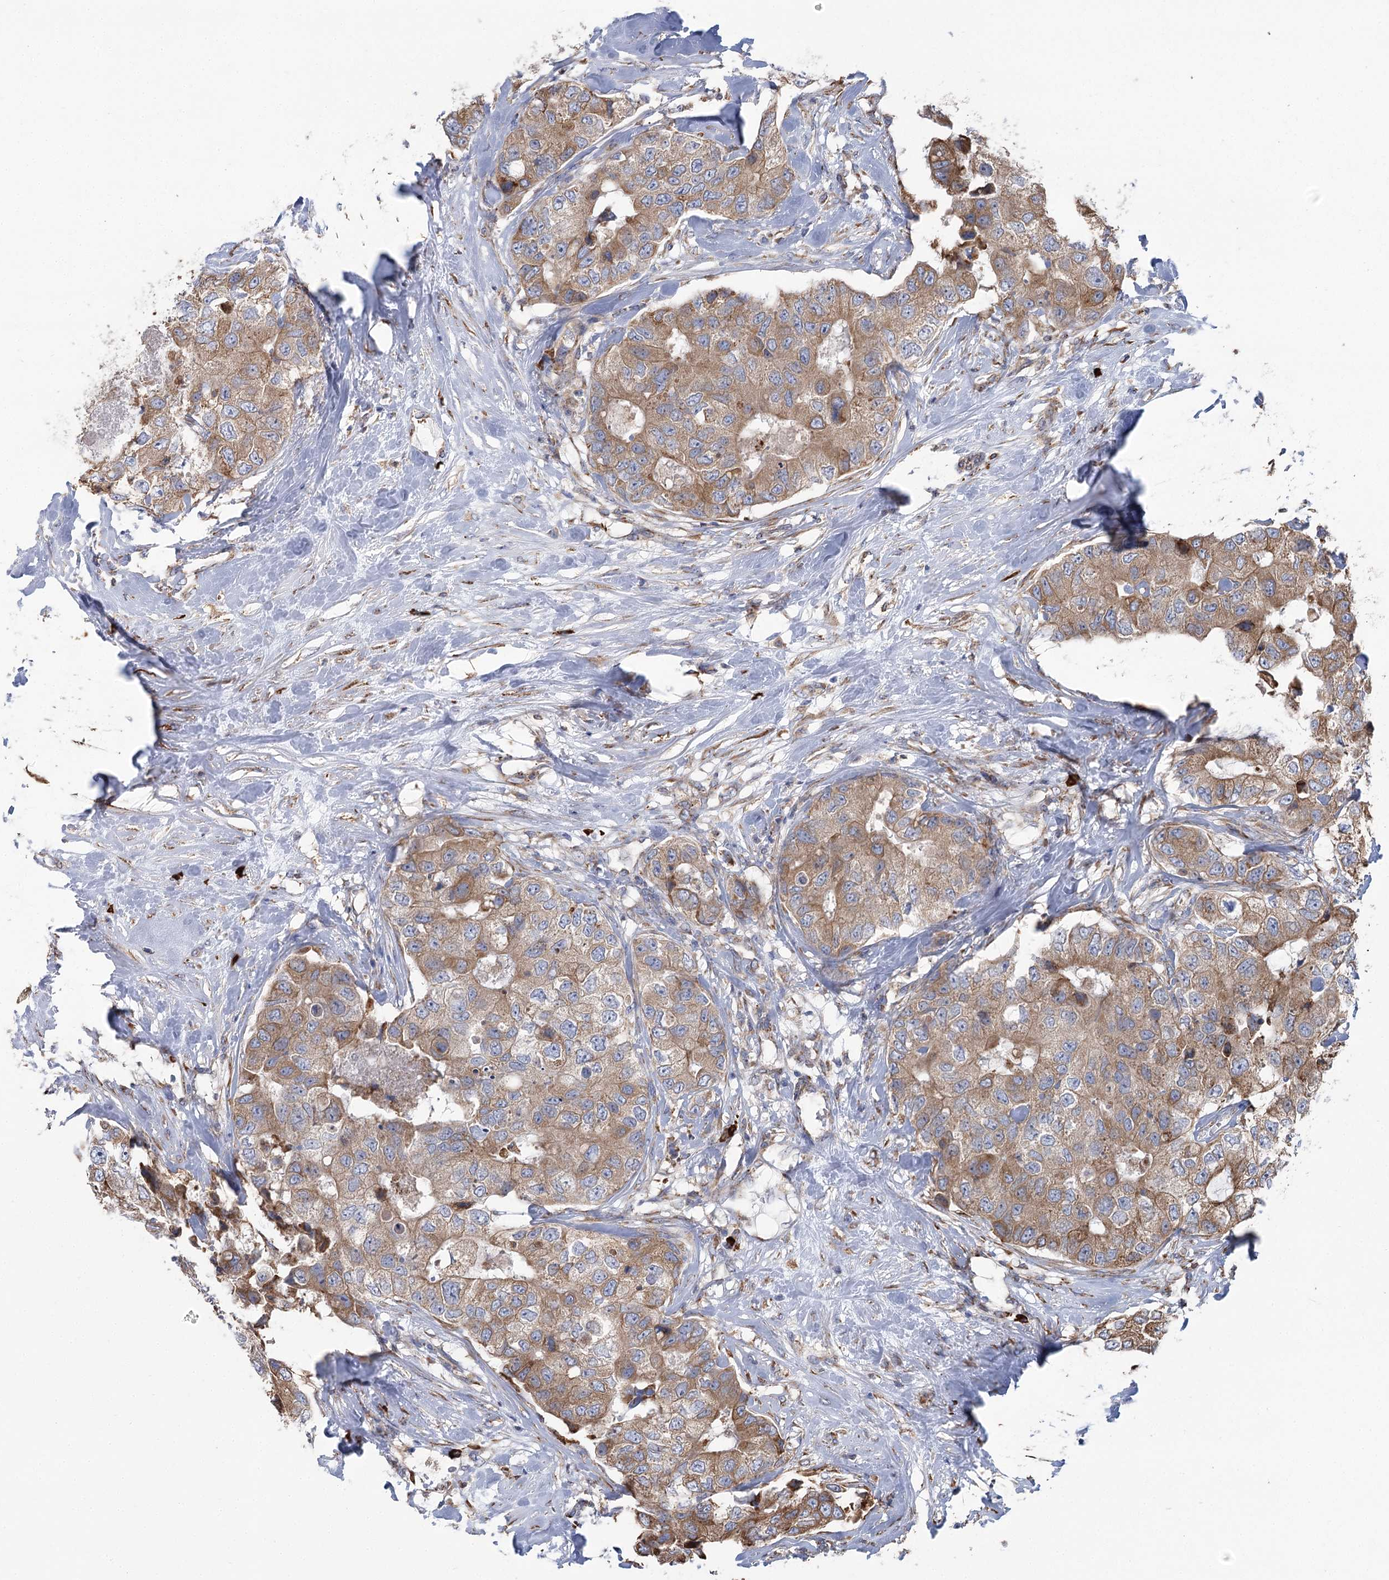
{"staining": {"intensity": "moderate", "quantity": ">75%", "location": "cytoplasmic/membranous"}, "tissue": "breast cancer", "cell_type": "Tumor cells", "image_type": "cancer", "snomed": [{"axis": "morphology", "description": "Duct carcinoma"}, {"axis": "topography", "description": "Breast"}], "caption": "High-power microscopy captured an immunohistochemistry (IHC) histopathology image of breast invasive ductal carcinoma, revealing moderate cytoplasmic/membranous expression in approximately >75% of tumor cells. (DAB IHC, brown staining for protein, blue staining for nuclei).", "gene": "METTL24", "patient": {"sex": "female", "age": 62}}